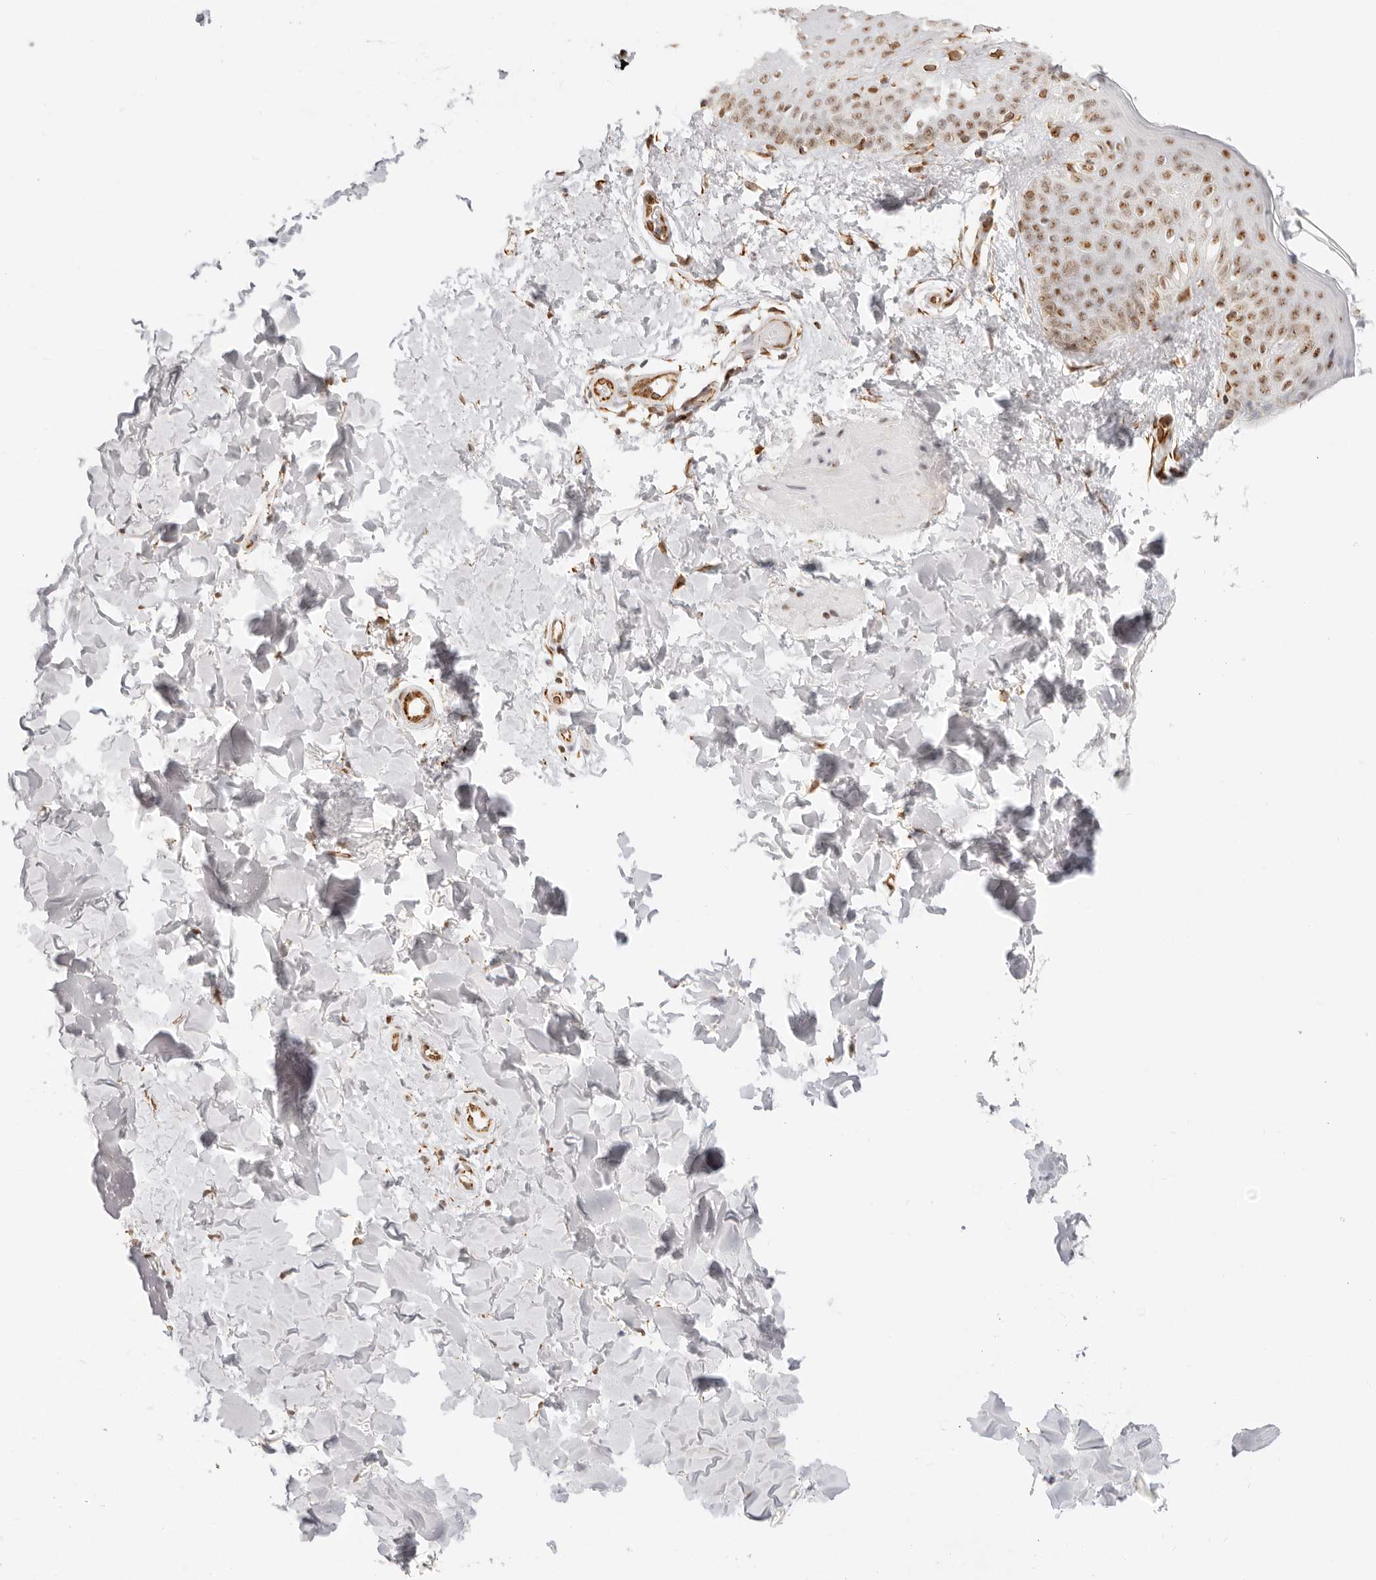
{"staining": {"intensity": "moderate", "quantity": ">75%", "location": "cytoplasmic/membranous,nuclear"}, "tissue": "skin", "cell_type": "Fibroblasts", "image_type": "normal", "snomed": [{"axis": "morphology", "description": "Normal tissue, NOS"}, {"axis": "morphology", "description": "Neoplasm, benign, NOS"}, {"axis": "topography", "description": "Skin"}, {"axis": "topography", "description": "Soft tissue"}], "caption": "DAB (3,3'-diaminobenzidine) immunohistochemical staining of unremarkable skin reveals moderate cytoplasmic/membranous,nuclear protein expression in approximately >75% of fibroblasts. The staining is performed using DAB brown chromogen to label protein expression. The nuclei are counter-stained blue using hematoxylin.", "gene": "ZC3H11A", "patient": {"sex": "male", "age": 26}}